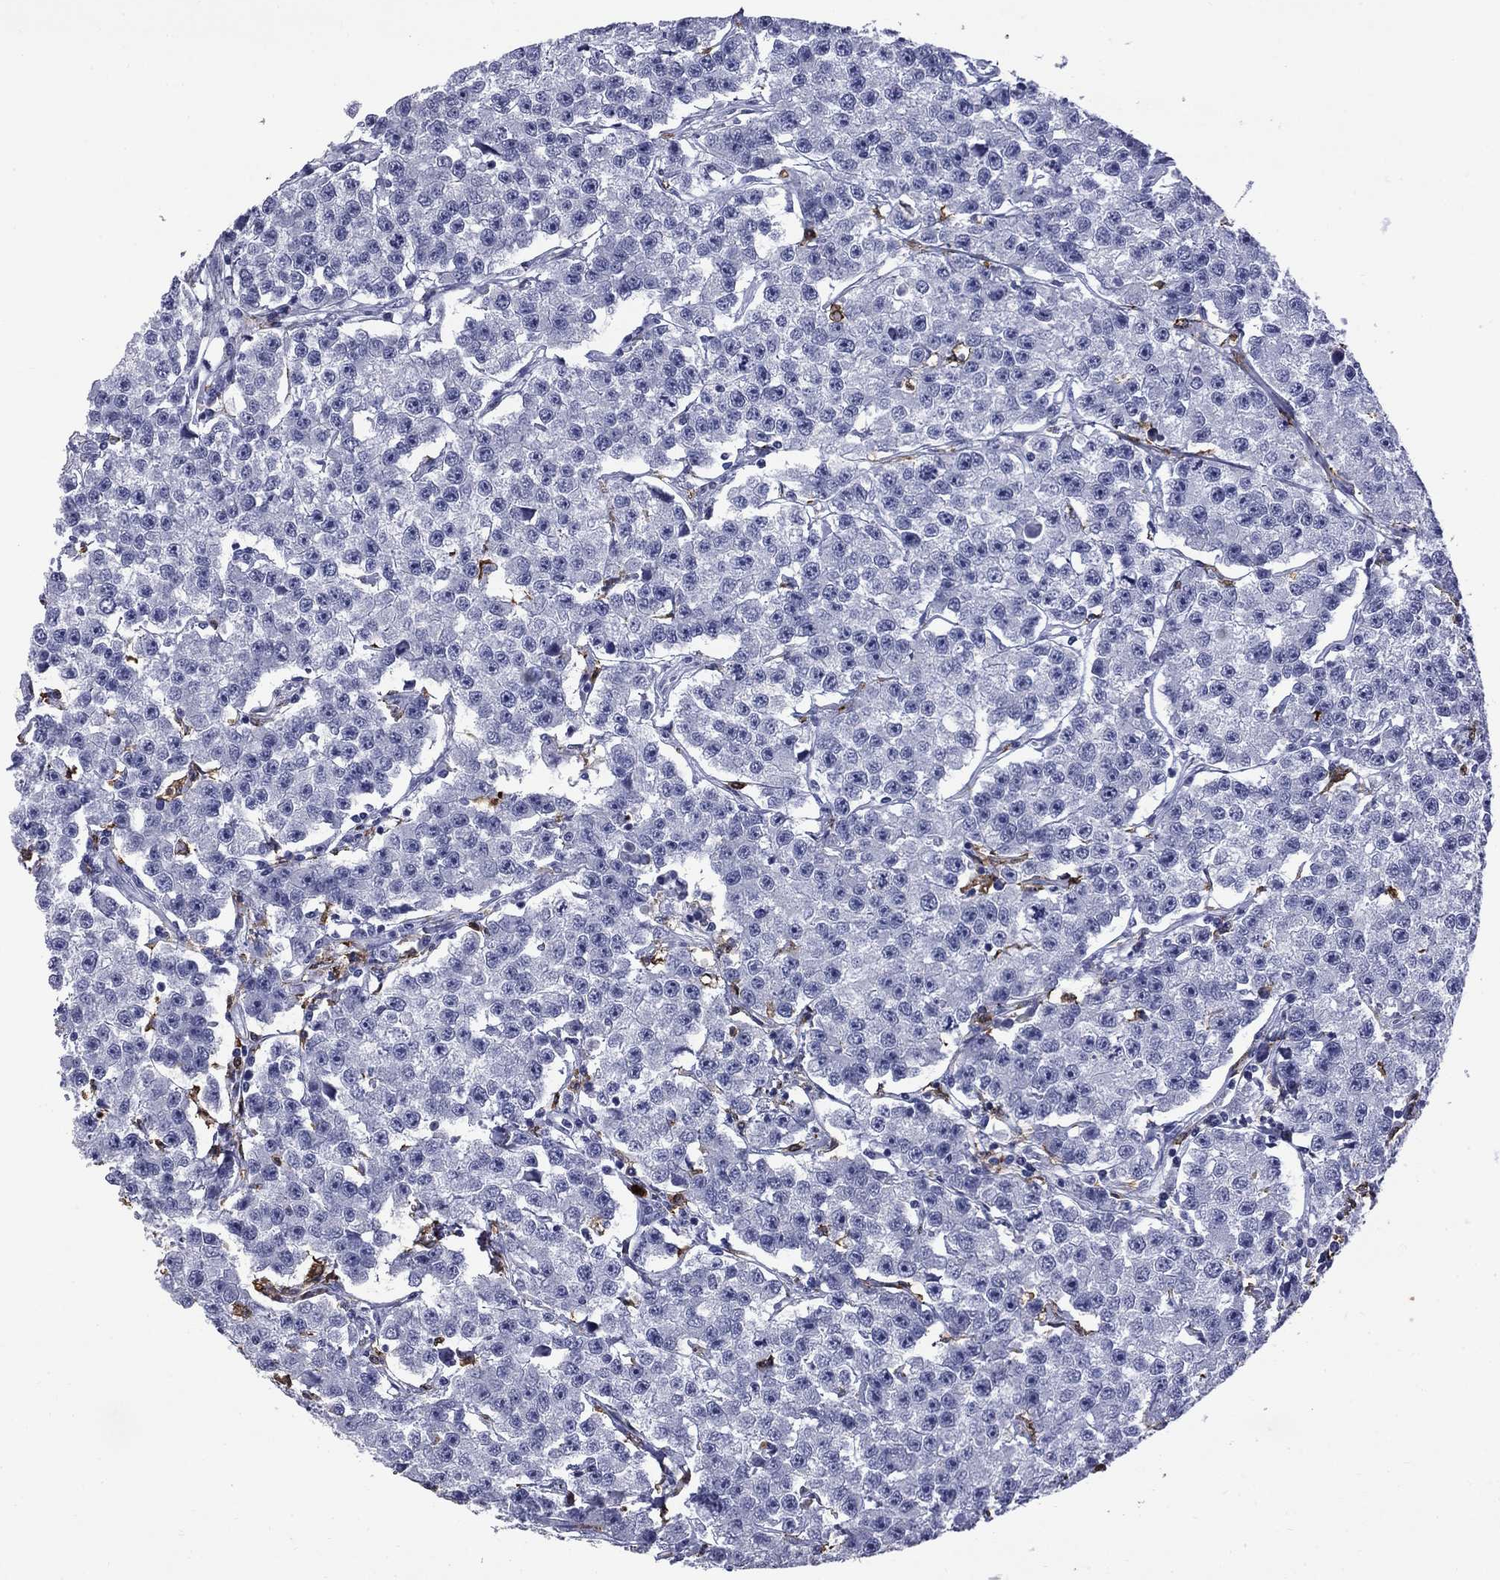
{"staining": {"intensity": "negative", "quantity": "none", "location": "none"}, "tissue": "testis cancer", "cell_type": "Tumor cells", "image_type": "cancer", "snomed": [{"axis": "morphology", "description": "Seminoma, NOS"}, {"axis": "topography", "description": "Testis"}], "caption": "Immunohistochemistry of human testis cancer exhibits no expression in tumor cells.", "gene": "TRIM29", "patient": {"sex": "male", "age": 59}}